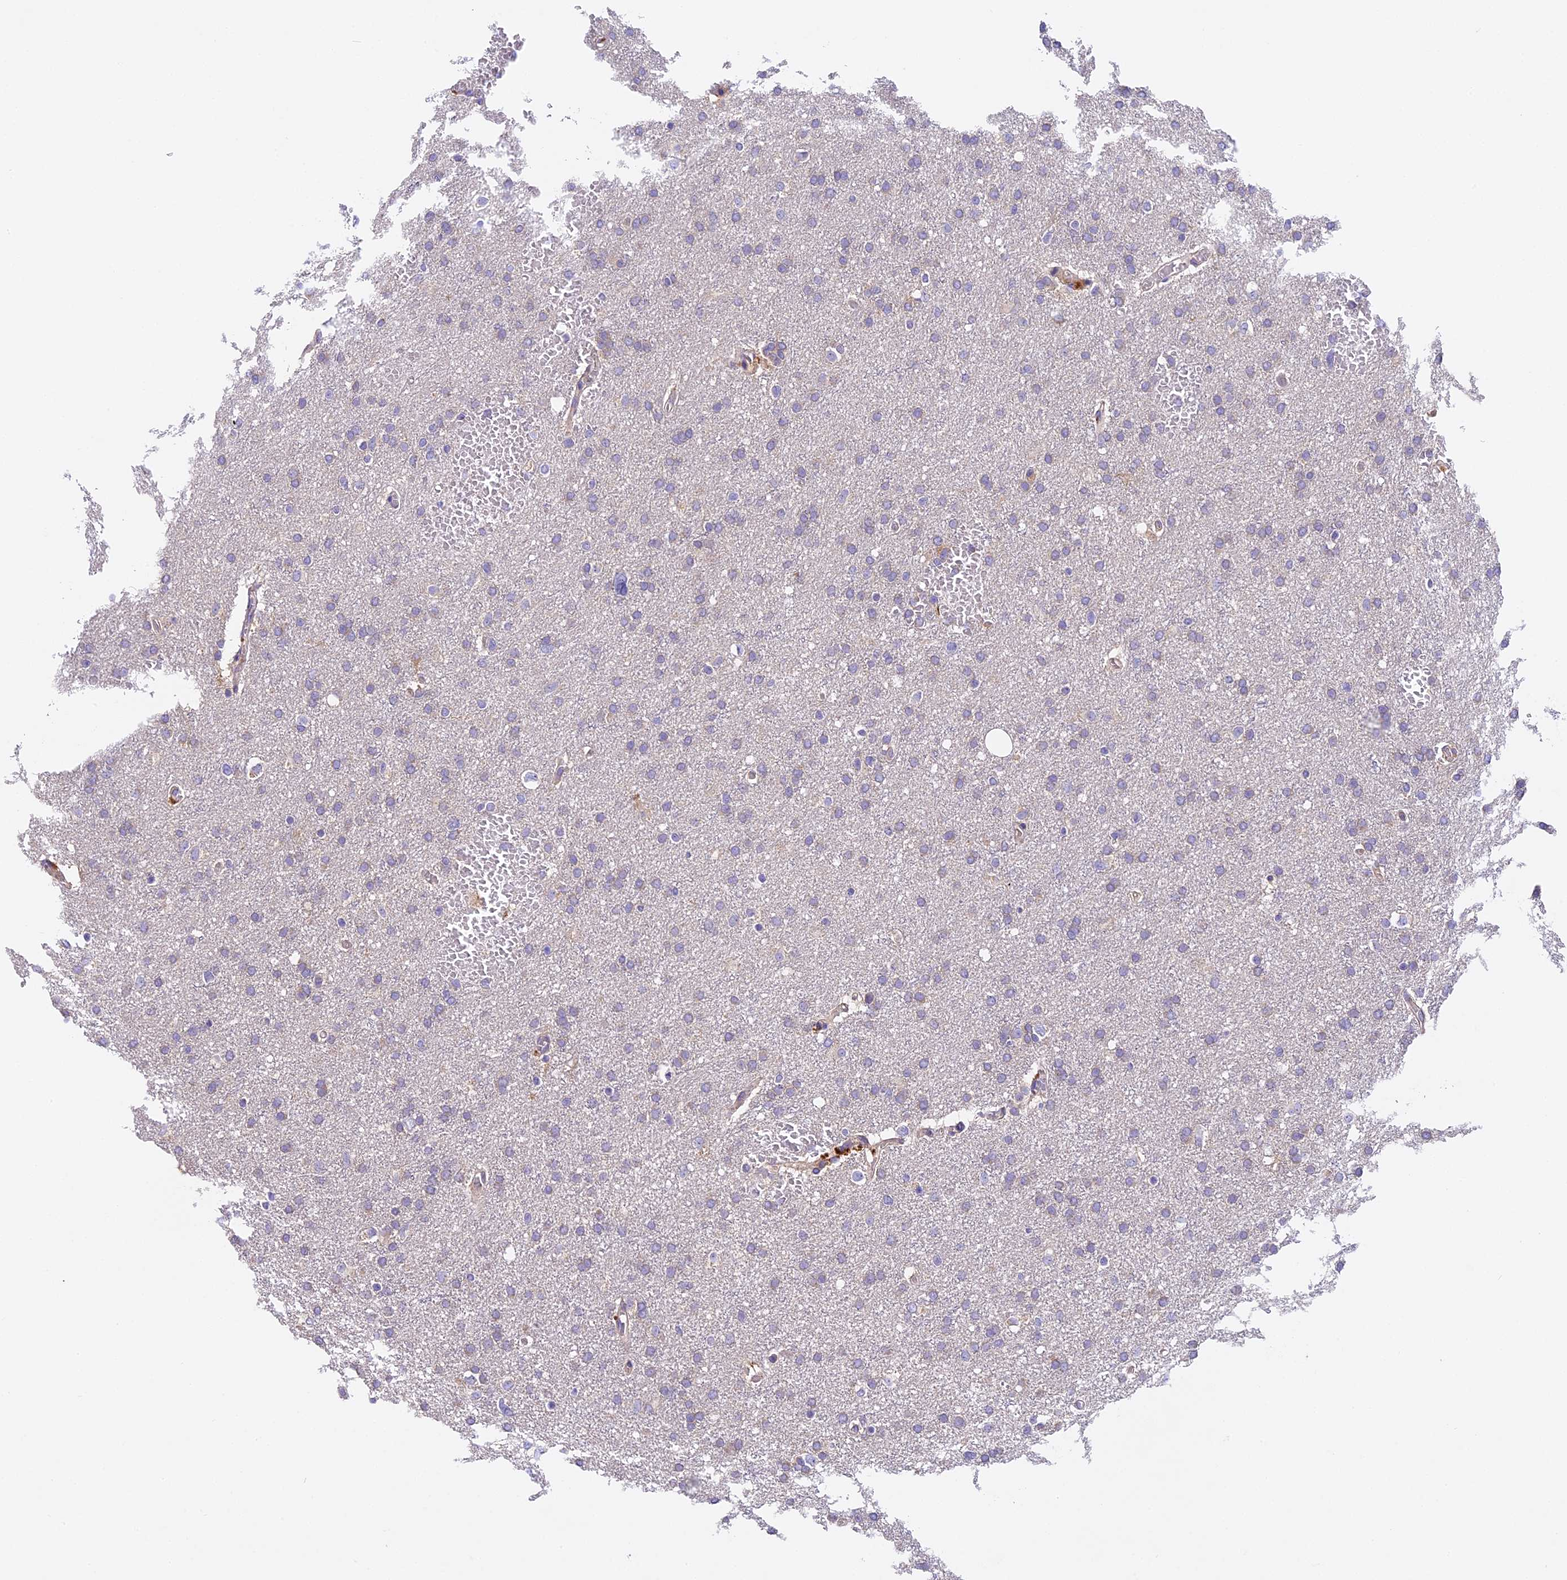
{"staining": {"intensity": "negative", "quantity": "none", "location": "none"}, "tissue": "glioma", "cell_type": "Tumor cells", "image_type": "cancer", "snomed": [{"axis": "morphology", "description": "Glioma, malignant, High grade"}, {"axis": "topography", "description": "Cerebral cortex"}], "caption": "High power microscopy histopathology image of an IHC micrograph of glioma, revealing no significant staining in tumor cells.", "gene": "FAM98C", "patient": {"sex": "female", "age": 36}}